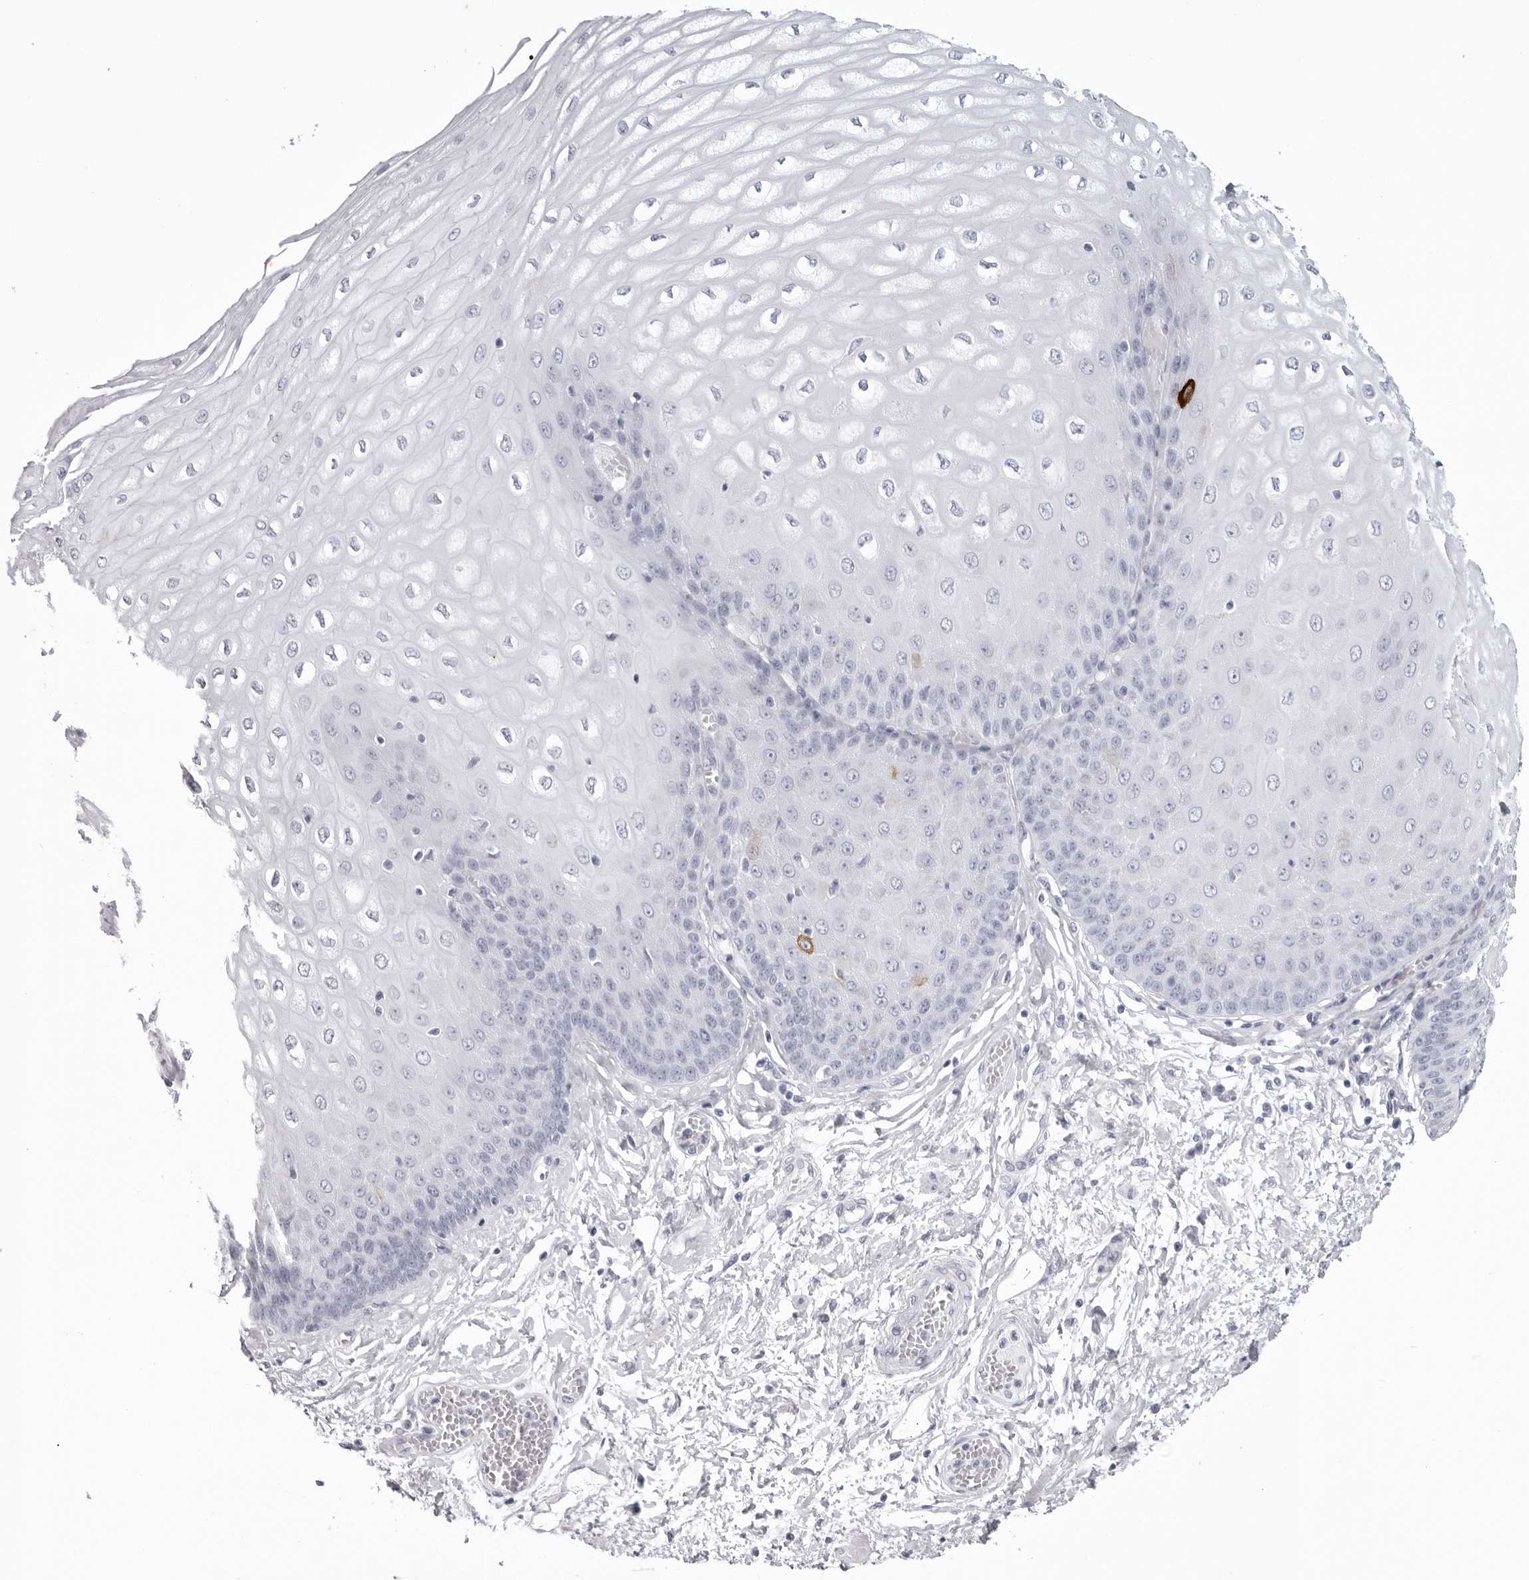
{"staining": {"intensity": "strong", "quantity": "<25%", "location": "cytoplasmic/membranous"}, "tissue": "esophagus", "cell_type": "Squamous epithelial cells", "image_type": "normal", "snomed": [{"axis": "morphology", "description": "Normal tissue, NOS"}, {"axis": "topography", "description": "Esophagus"}], "caption": "Human esophagus stained for a protein (brown) exhibits strong cytoplasmic/membranous positive expression in approximately <25% of squamous epithelial cells.", "gene": "KLK9", "patient": {"sex": "male", "age": 60}}